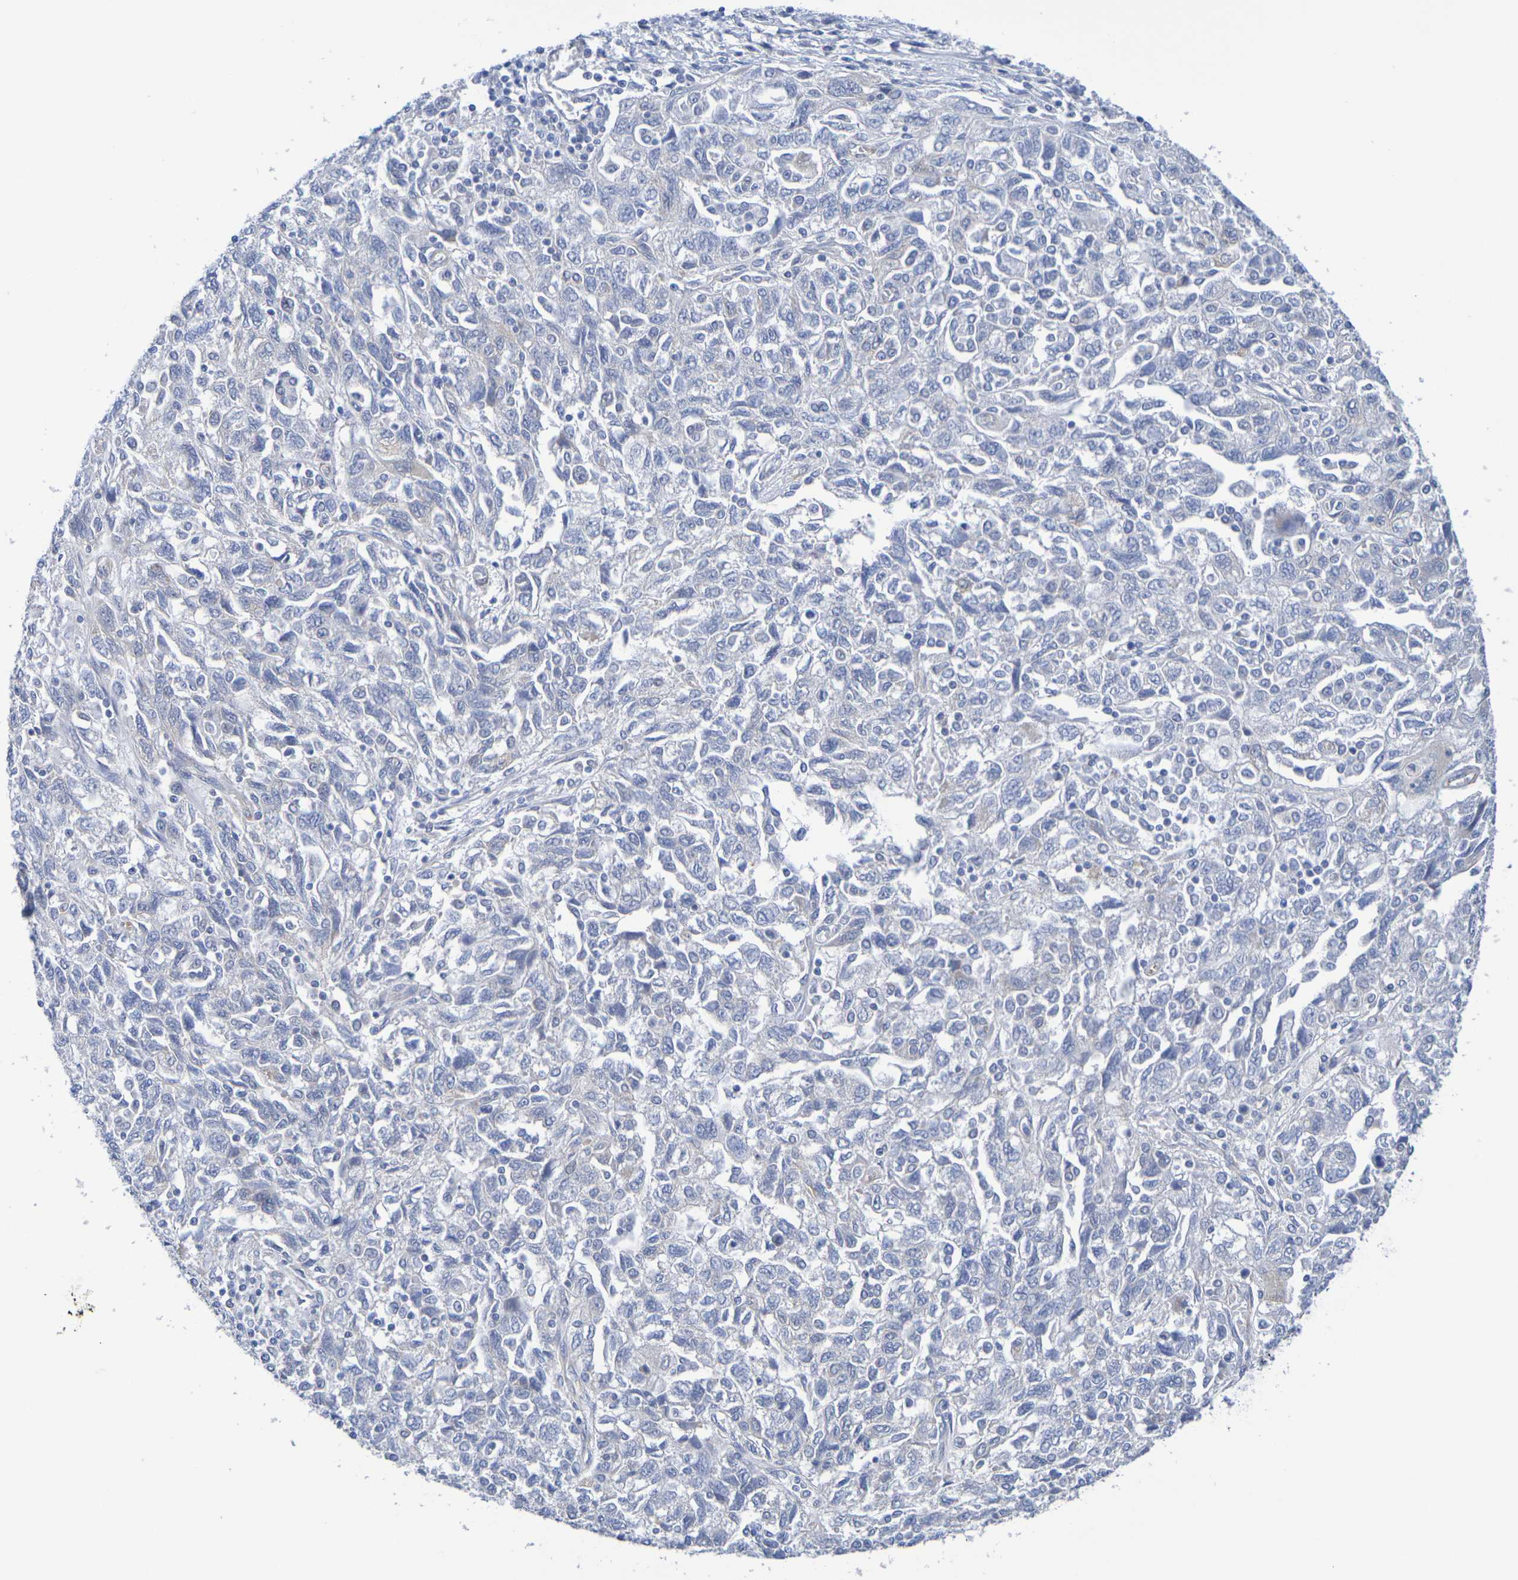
{"staining": {"intensity": "negative", "quantity": "none", "location": "none"}, "tissue": "ovarian cancer", "cell_type": "Tumor cells", "image_type": "cancer", "snomed": [{"axis": "morphology", "description": "Carcinoma, NOS"}, {"axis": "morphology", "description": "Cystadenocarcinoma, serous, NOS"}, {"axis": "topography", "description": "Ovary"}], "caption": "Tumor cells are negative for brown protein staining in serous cystadenocarcinoma (ovarian).", "gene": "TMCC3", "patient": {"sex": "female", "age": 69}}